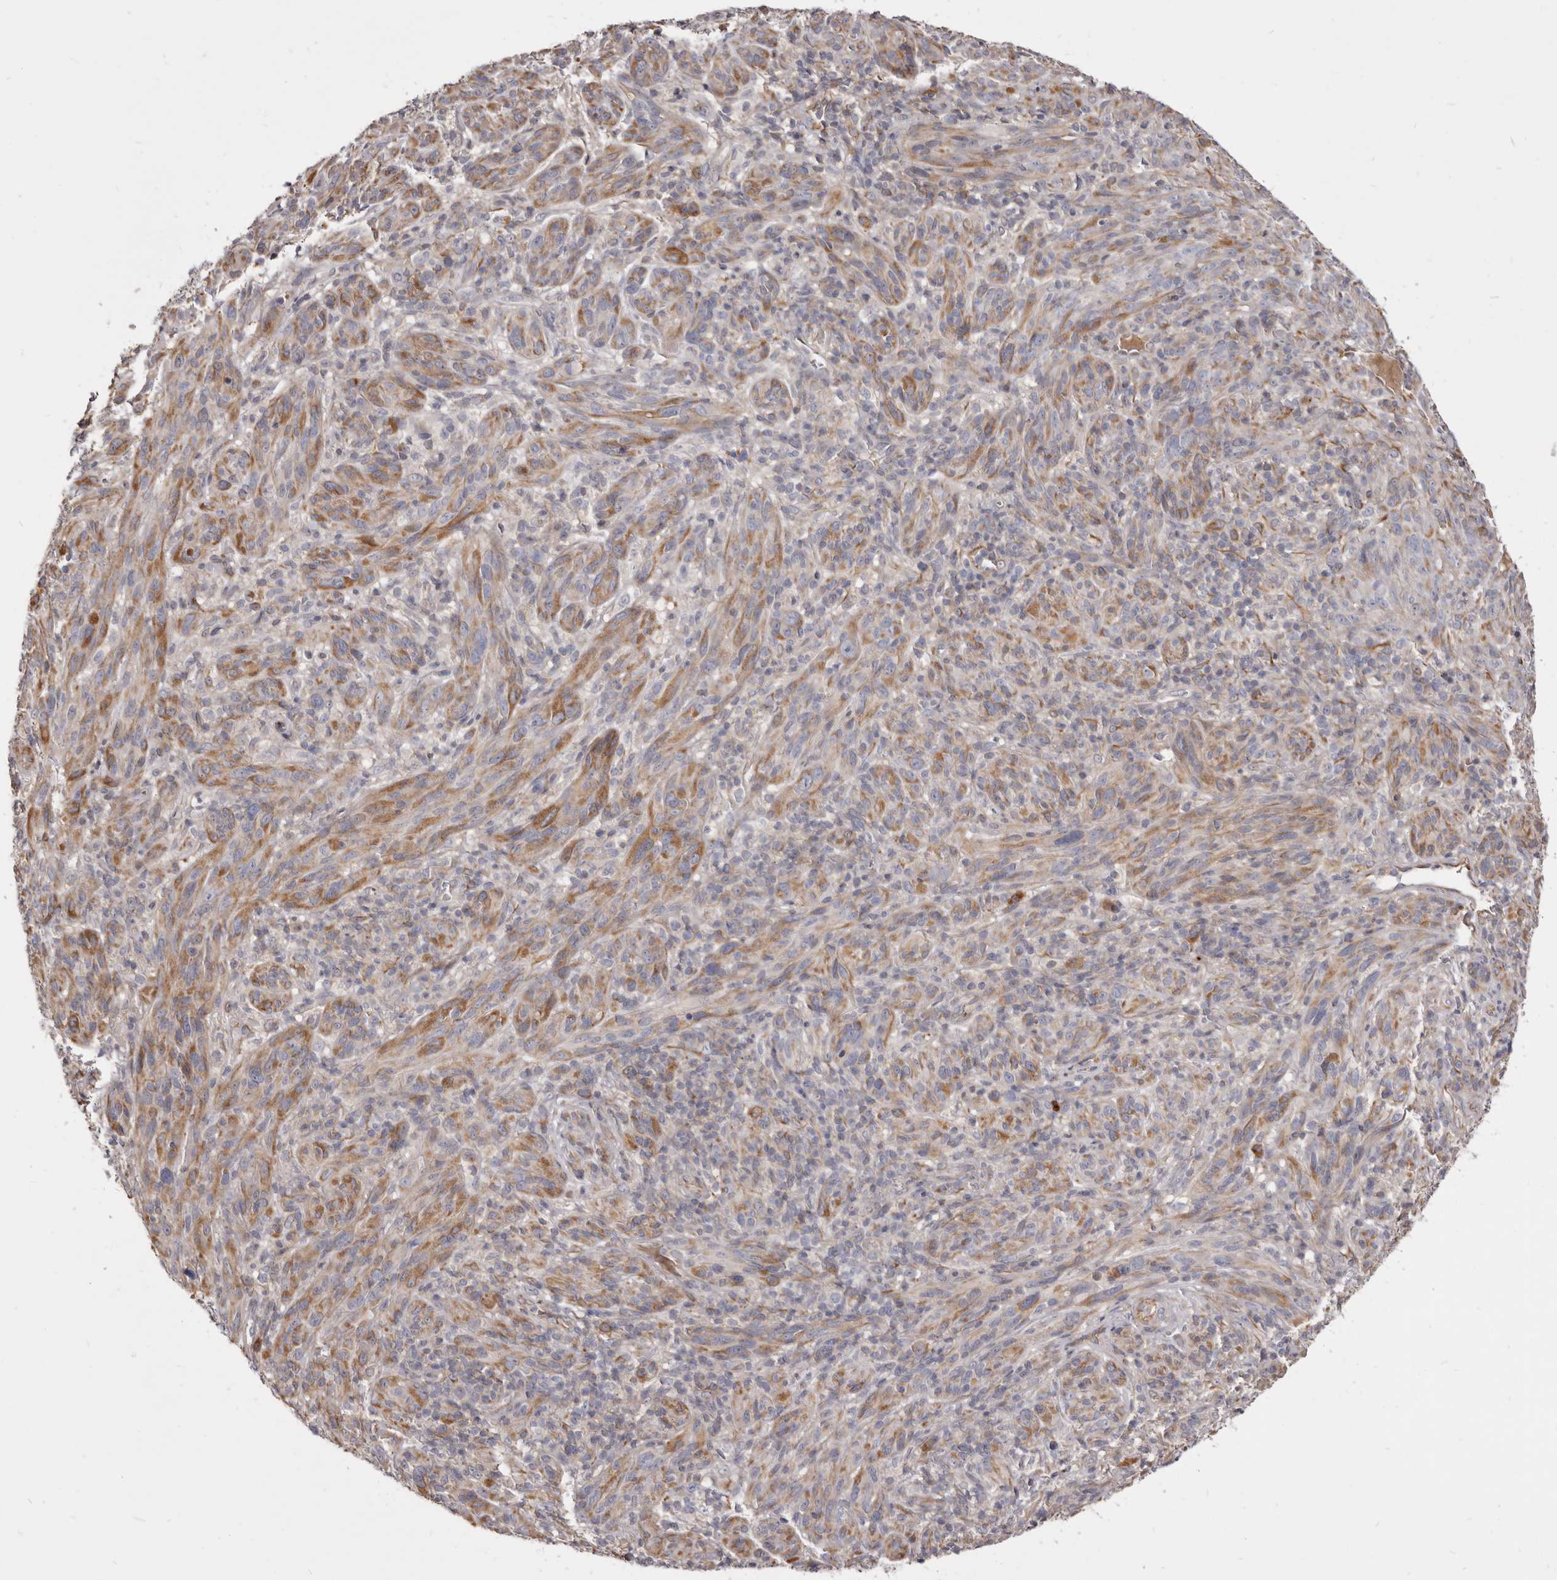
{"staining": {"intensity": "moderate", "quantity": ">75%", "location": "cytoplasmic/membranous"}, "tissue": "melanoma", "cell_type": "Tumor cells", "image_type": "cancer", "snomed": [{"axis": "morphology", "description": "Malignant melanoma, NOS"}, {"axis": "topography", "description": "Skin of head"}], "caption": "About >75% of tumor cells in malignant melanoma display moderate cytoplasmic/membranous protein expression as visualized by brown immunohistochemical staining.", "gene": "FAS", "patient": {"sex": "male", "age": 96}}